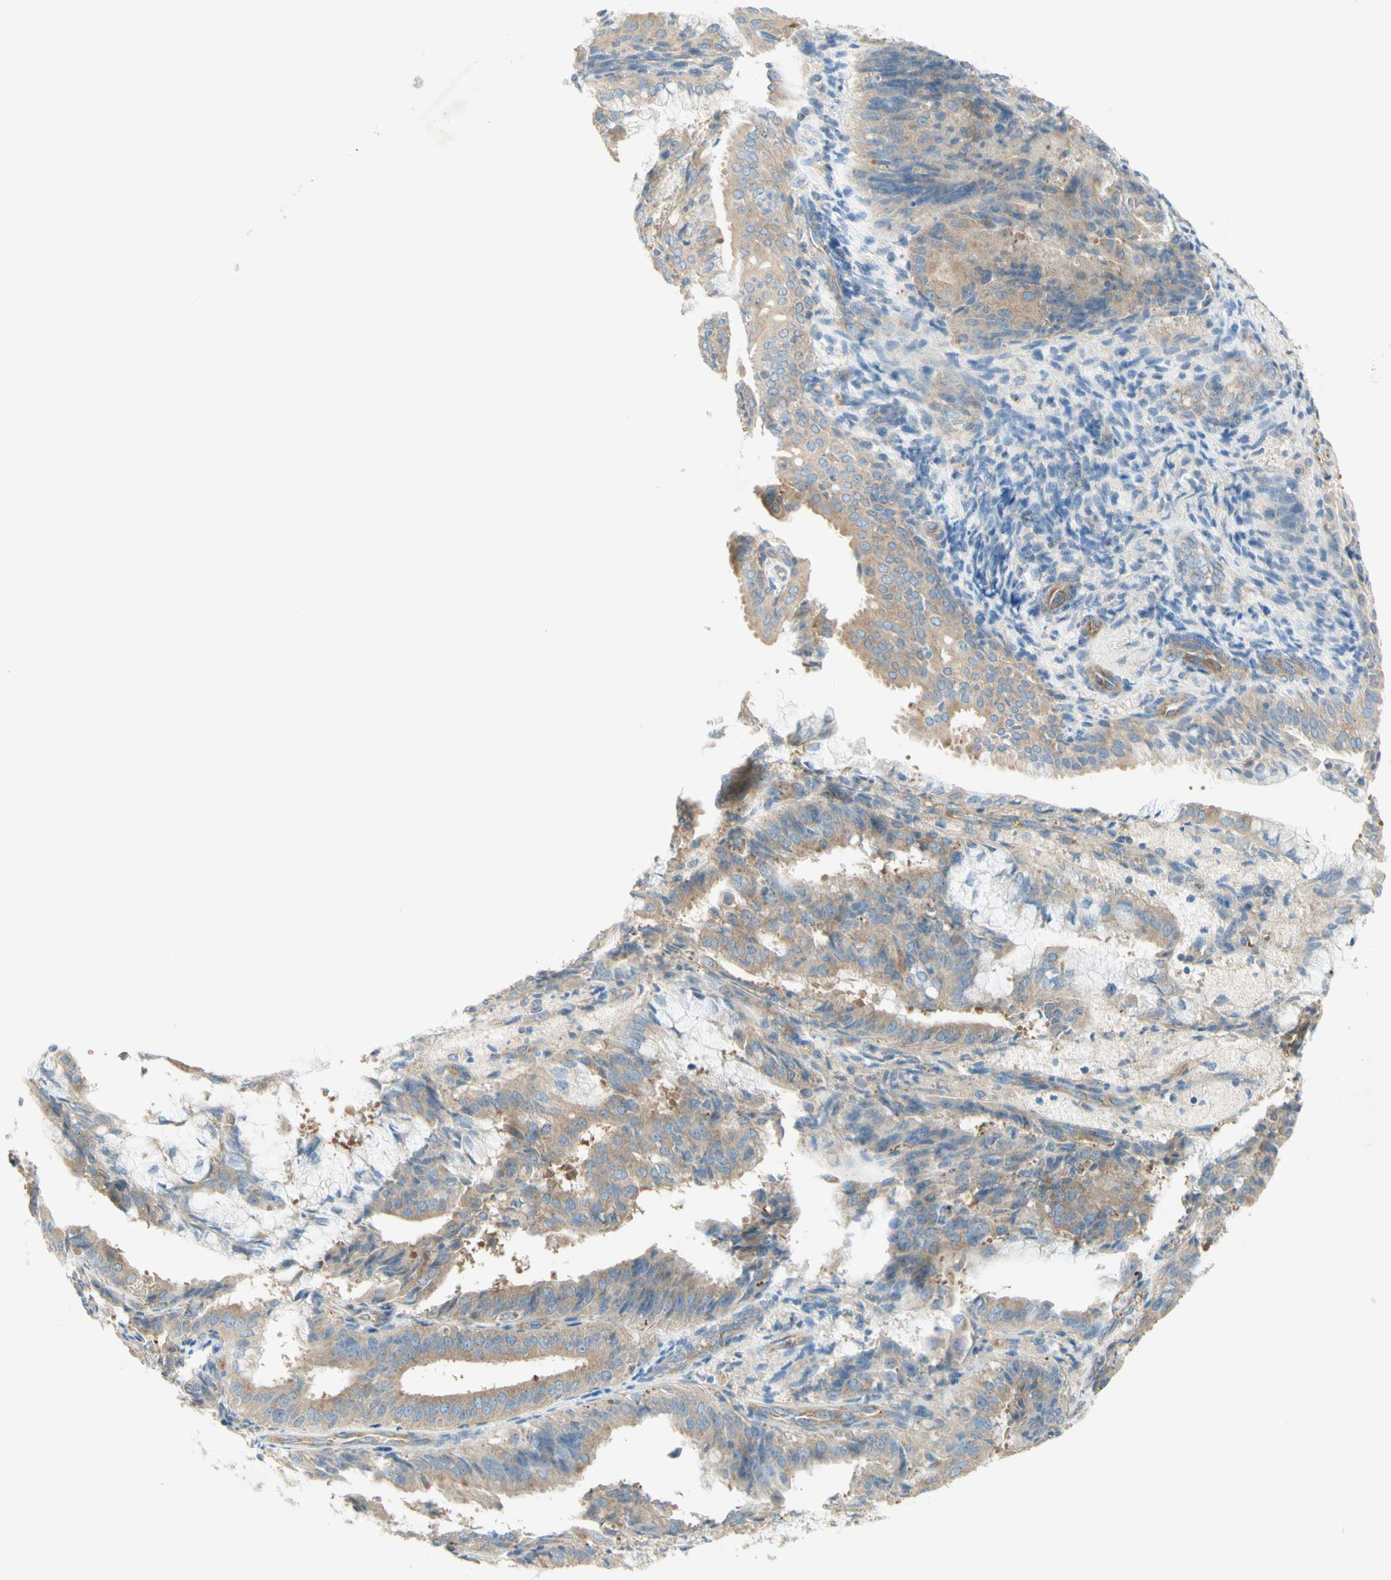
{"staining": {"intensity": "weak", "quantity": "25%-75%", "location": "cytoplasmic/membranous"}, "tissue": "endometrial cancer", "cell_type": "Tumor cells", "image_type": "cancer", "snomed": [{"axis": "morphology", "description": "Adenocarcinoma, NOS"}, {"axis": "topography", "description": "Endometrium"}], "caption": "Tumor cells show low levels of weak cytoplasmic/membranous positivity in approximately 25%-75% of cells in human endometrial cancer. Nuclei are stained in blue.", "gene": "DYNC1H1", "patient": {"sex": "female", "age": 63}}